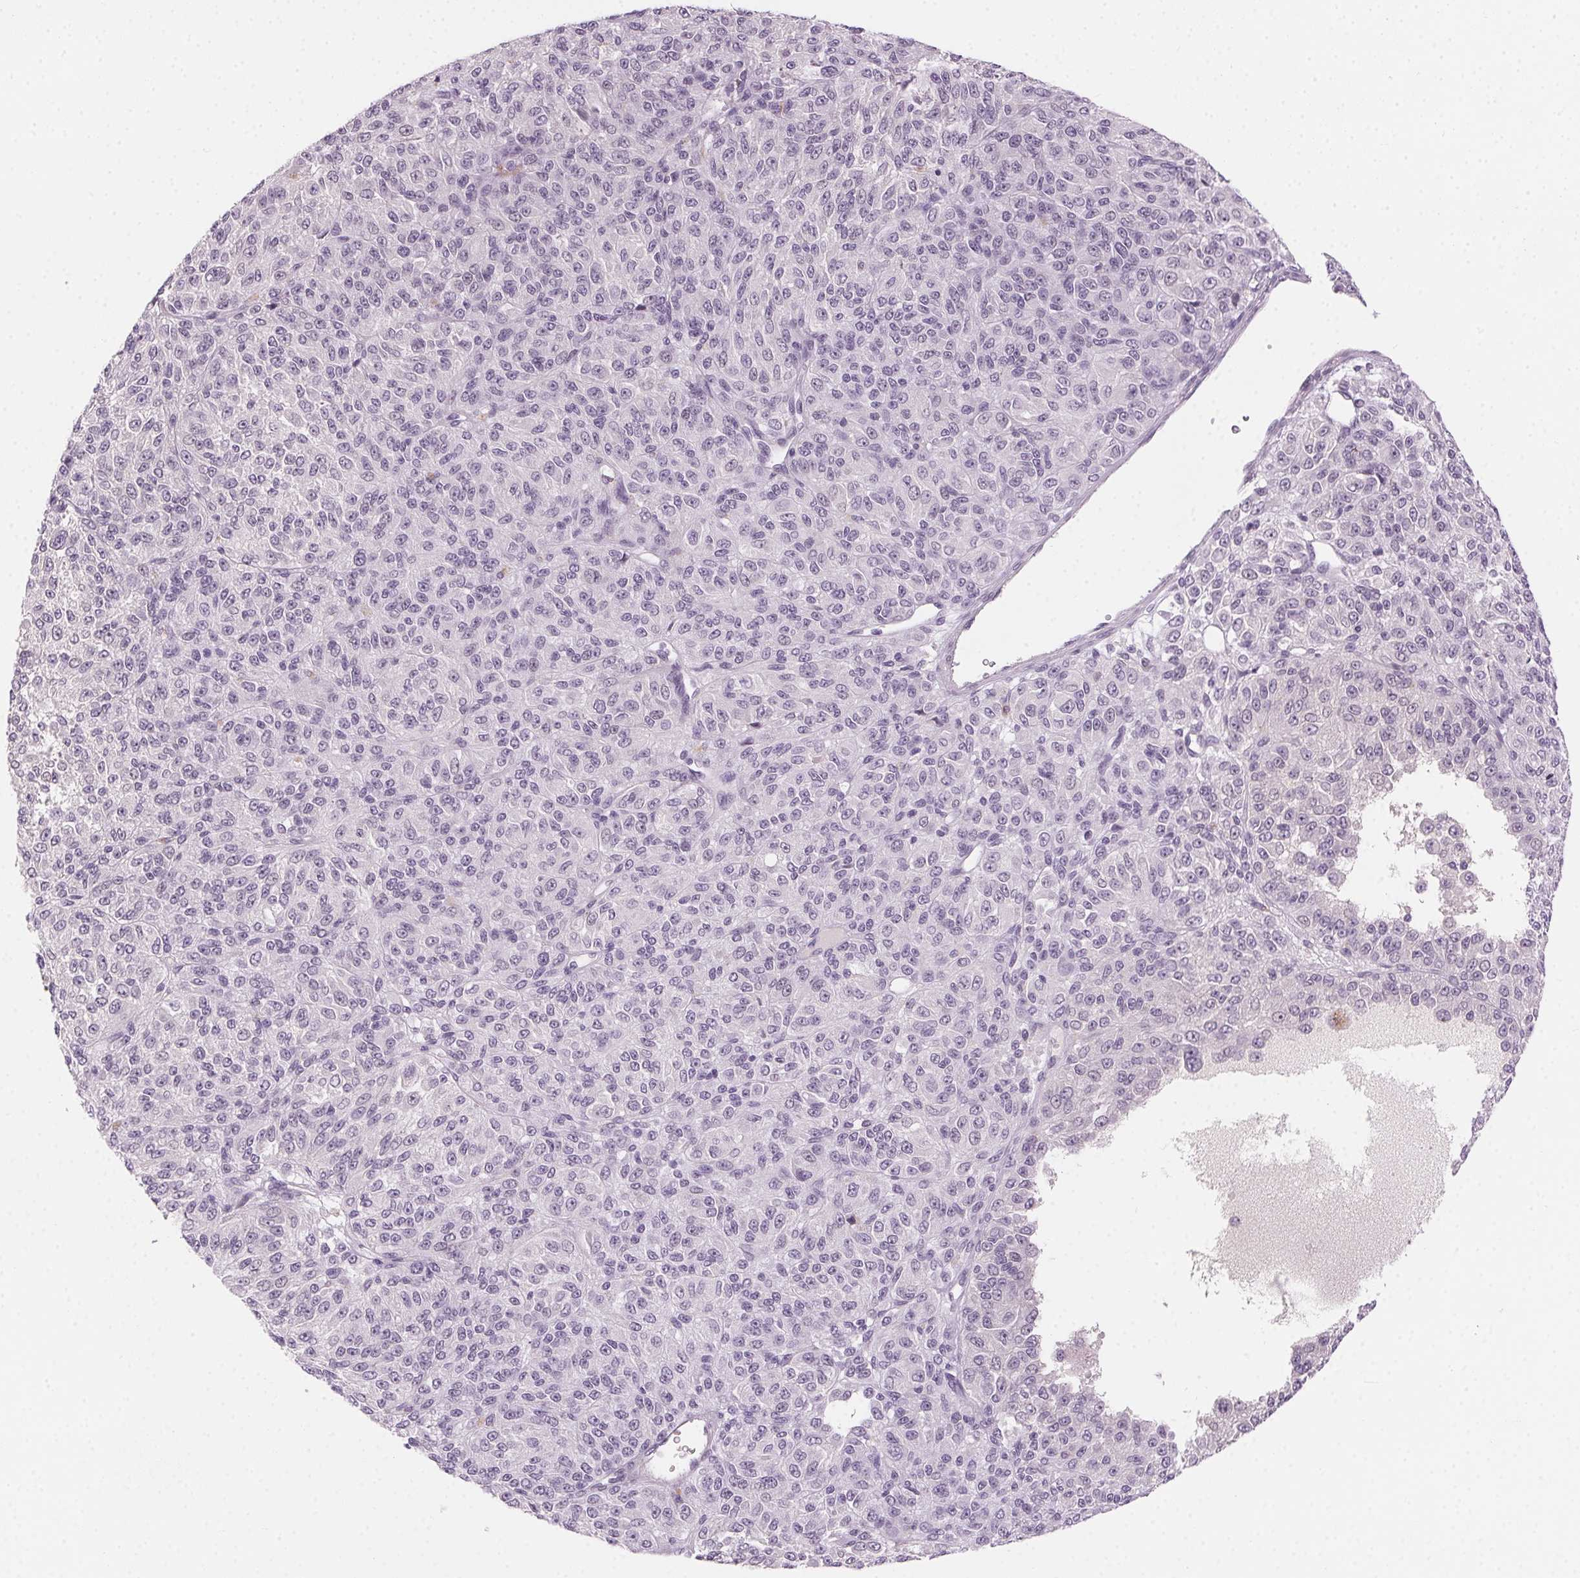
{"staining": {"intensity": "negative", "quantity": "none", "location": "none"}, "tissue": "melanoma", "cell_type": "Tumor cells", "image_type": "cancer", "snomed": [{"axis": "morphology", "description": "Malignant melanoma, Metastatic site"}, {"axis": "topography", "description": "Brain"}], "caption": "Tumor cells are negative for brown protein staining in malignant melanoma (metastatic site).", "gene": "HSF5", "patient": {"sex": "female", "age": 56}}